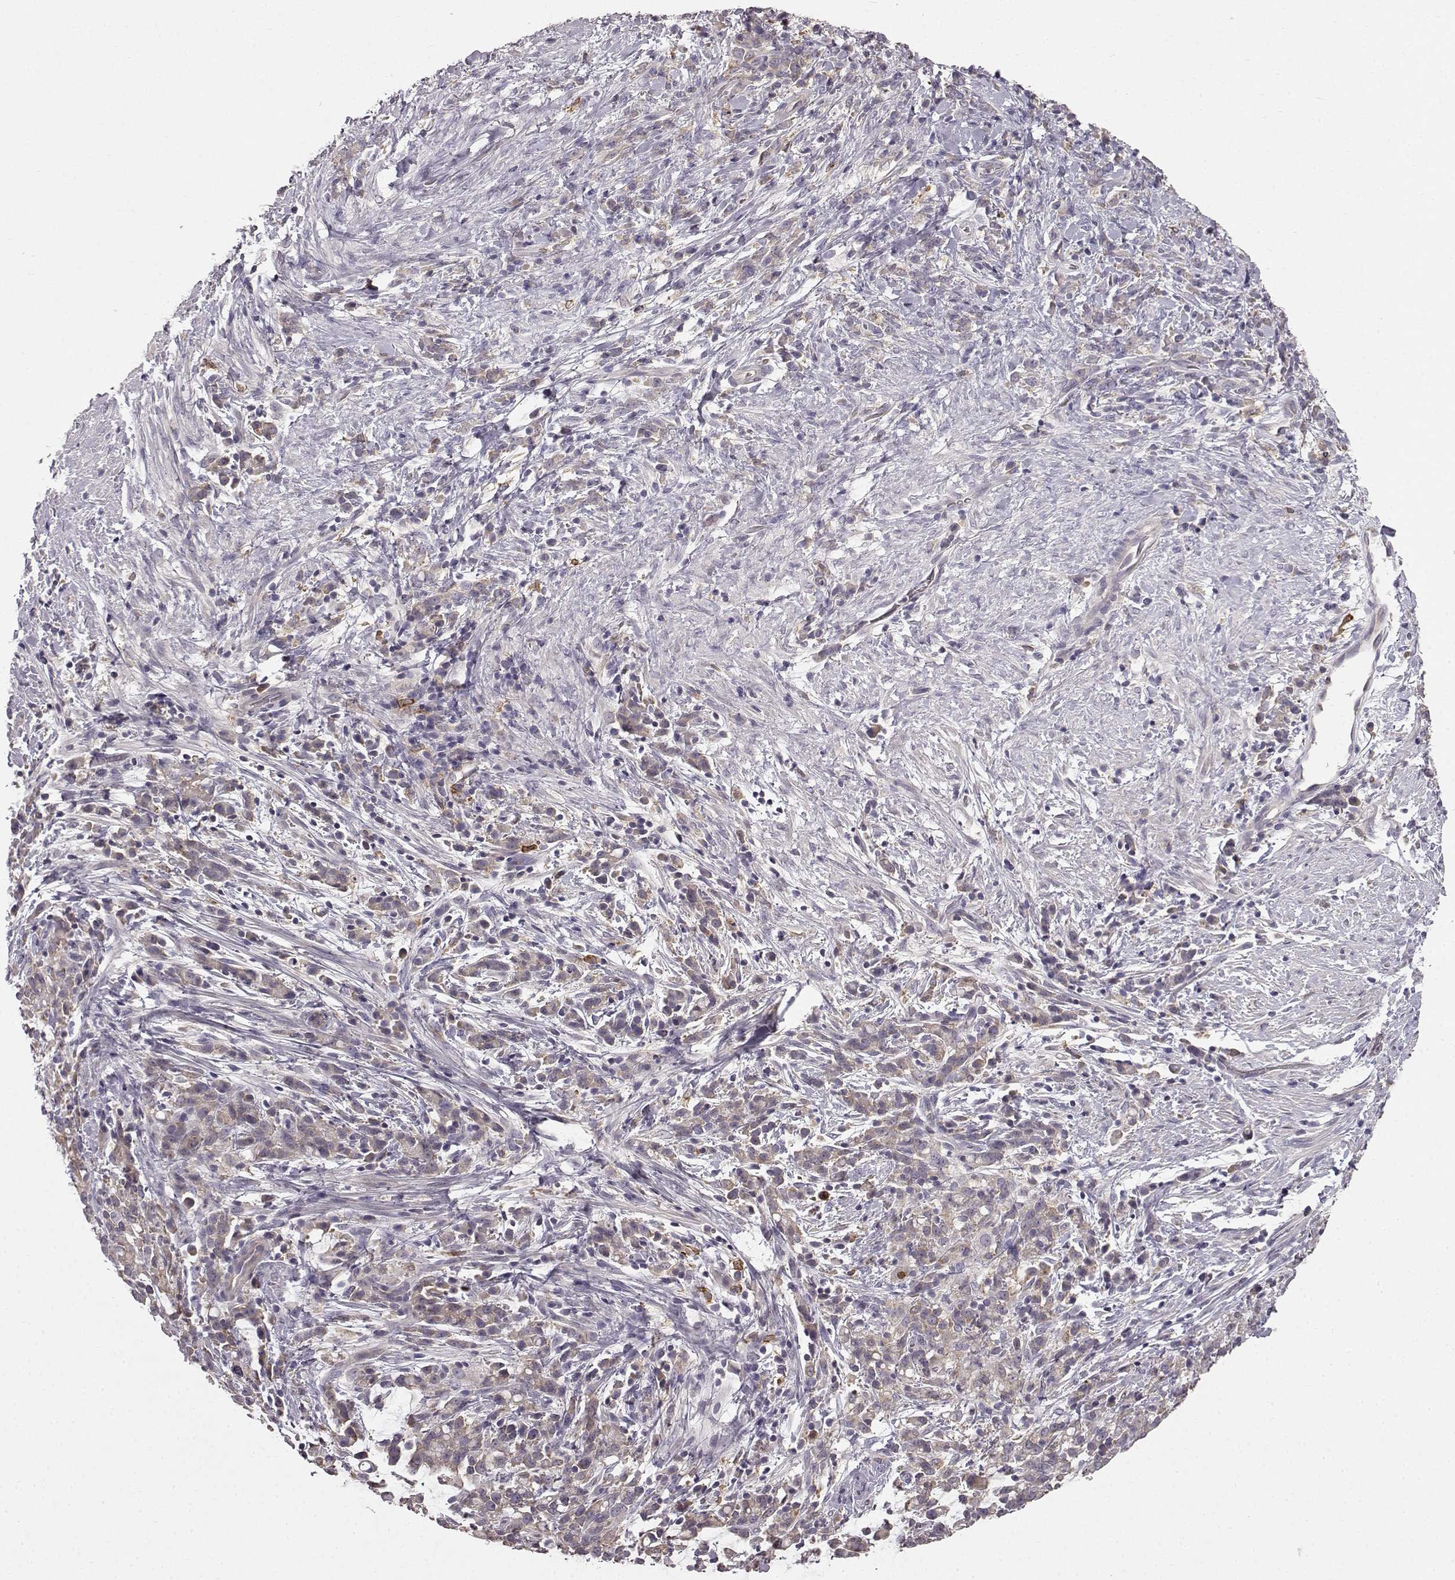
{"staining": {"intensity": "negative", "quantity": "none", "location": "none"}, "tissue": "stomach cancer", "cell_type": "Tumor cells", "image_type": "cancer", "snomed": [{"axis": "morphology", "description": "Adenocarcinoma, NOS"}, {"axis": "topography", "description": "Stomach"}], "caption": "Immunohistochemistry (IHC) photomicrograph of human stomach adenocarcinoma stained for a protein (brown), which reveals no staining in tumor cells.", "gene": "SPAG17", "patient": {"sex": "female", "age": 57}}